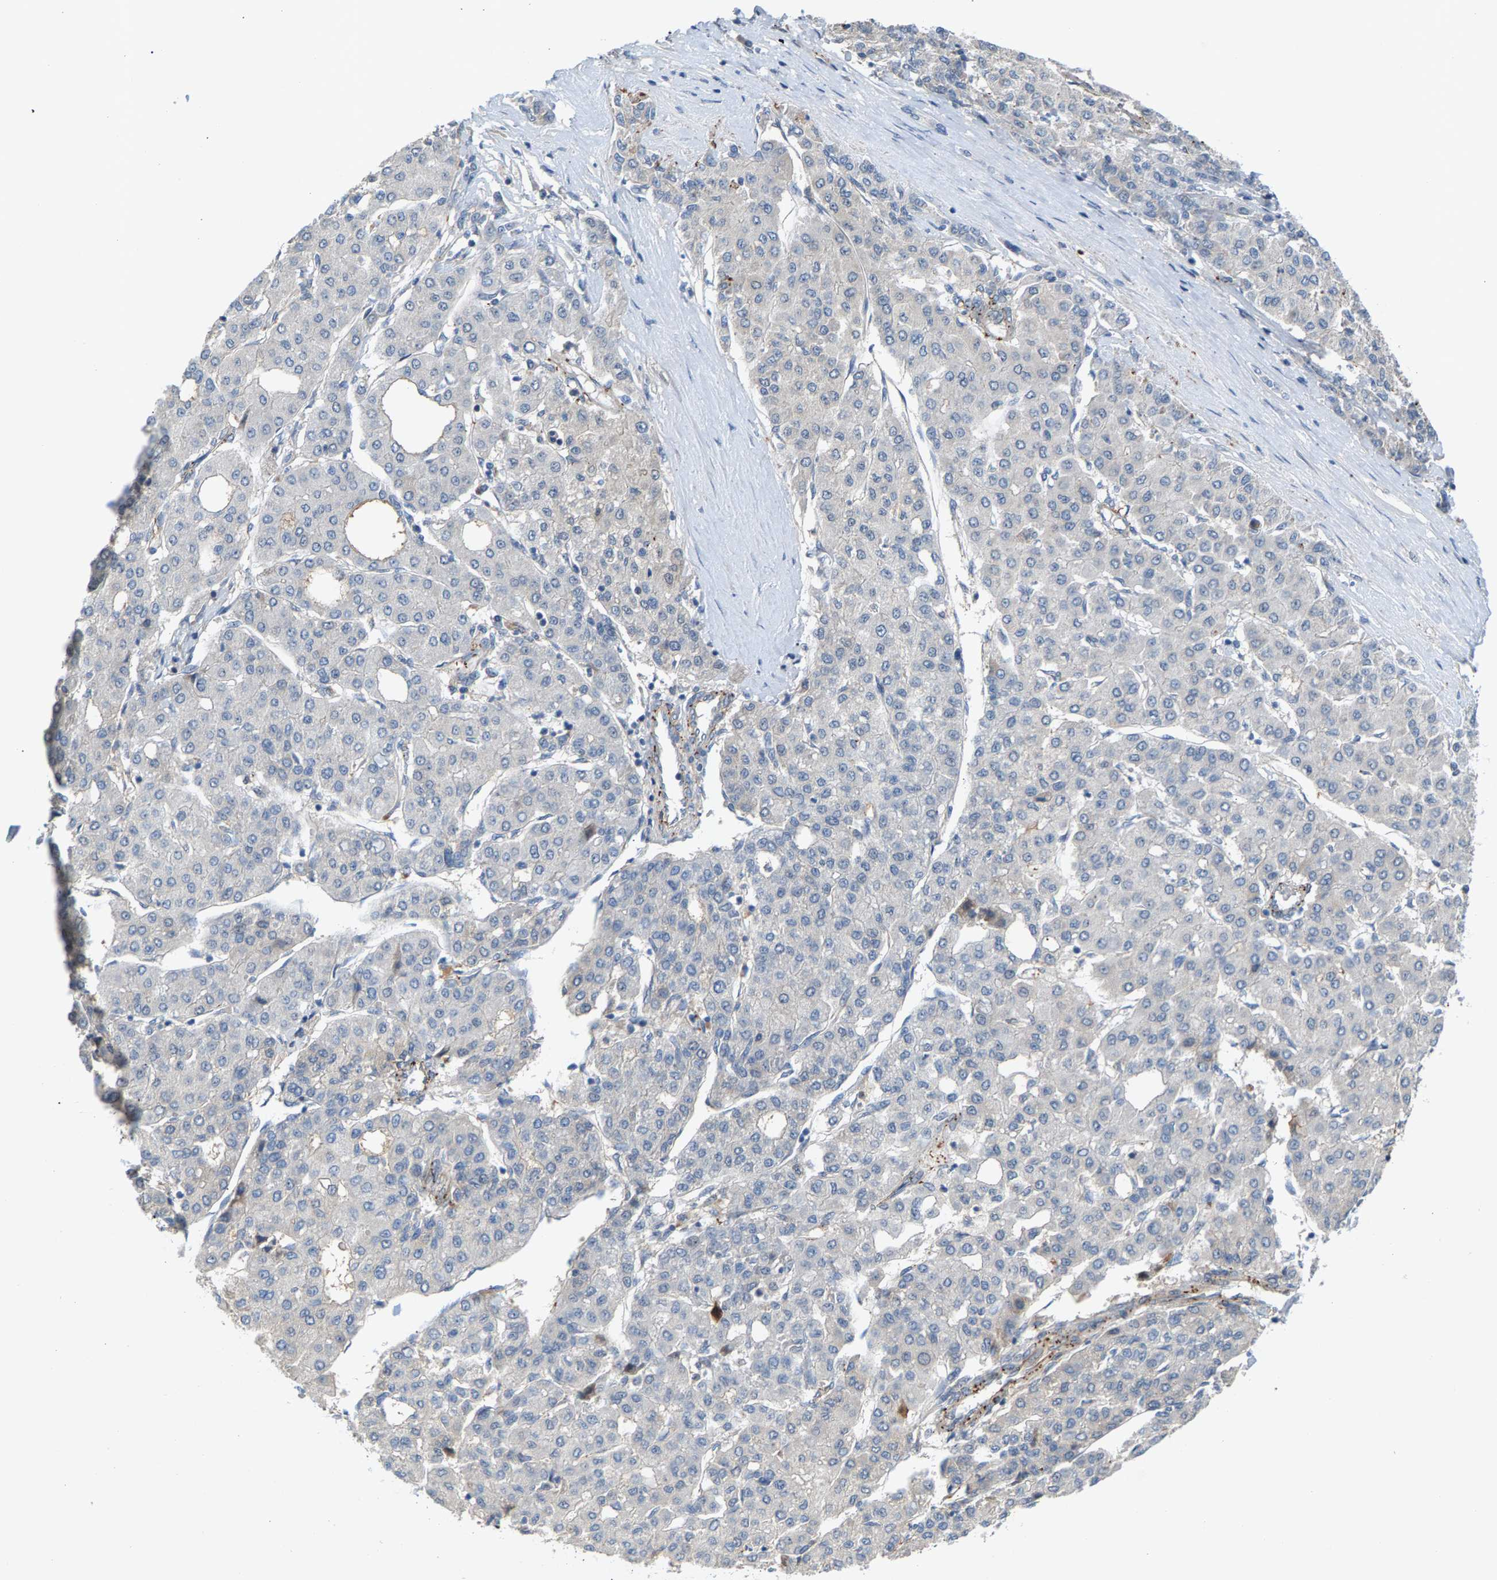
{"staining": {"intensity": "negative", "quantity": "none", "location": "none"}, "tissue": "liver cancer", "cell_type": "Tumor cells", "image_type": "cancer", "snomed": [{"axis": "morphology", "description": "Carcinoma, Hepatocellular, NOS"}, {"axis": "topography", "description": "Liver"}], "caption": "Tumor cells show no significant protein staining in liver cancer (hepatocellular carcinoma). (Immunohistochemistry (ihc), brightfield microscopy, high magnification).", "gene": "KRTAP27-1", "patient": {"sex": "male", "age": 65}}